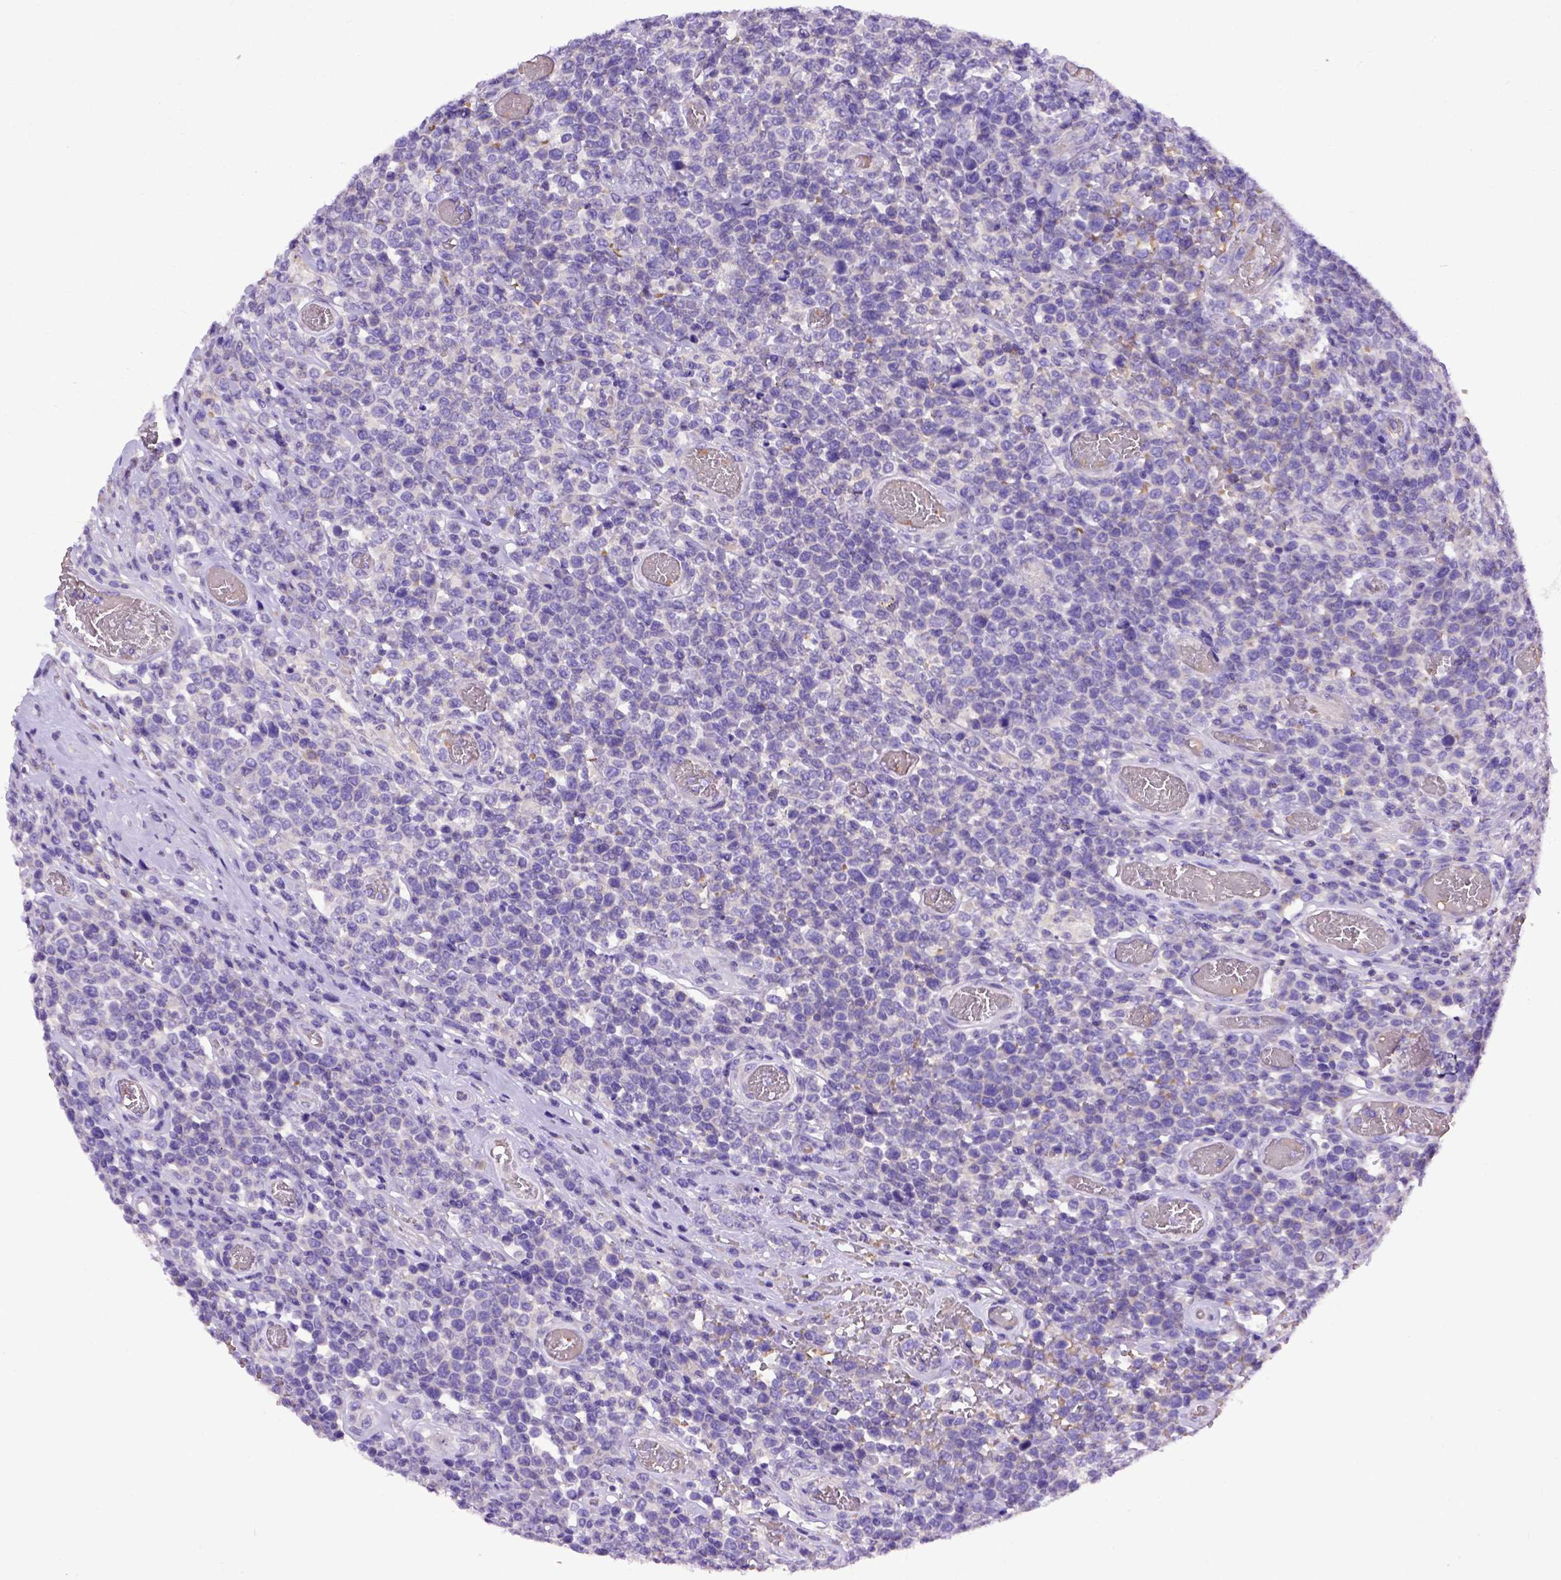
{"staining": {"intensity": "negative", "quantity": "none", "location": "none"}, "tissue": "lymphoma", "cell_type": "Tumor cells", "image_type": "cancer", "snomed": [{"axis": "morphology", "description": "Malignant lymphoma, non-Hodgkin's type, High grade"}, {"axis": "topography", "description": "Soft tissue"}], "caption": "Tumor cells are negative for brown protein staining in malignant lymphoma, non-Hodgkin's type (high-grade). The staining was performed using DAB (3,3'-diaminobenzidine) to visualize the protein expression in brown, while the nuclei were stained in blue with hematoxylin (Magnification: 20x).", "gene": "ADAM12", "patient": {"sex": "female", "age": 56}}